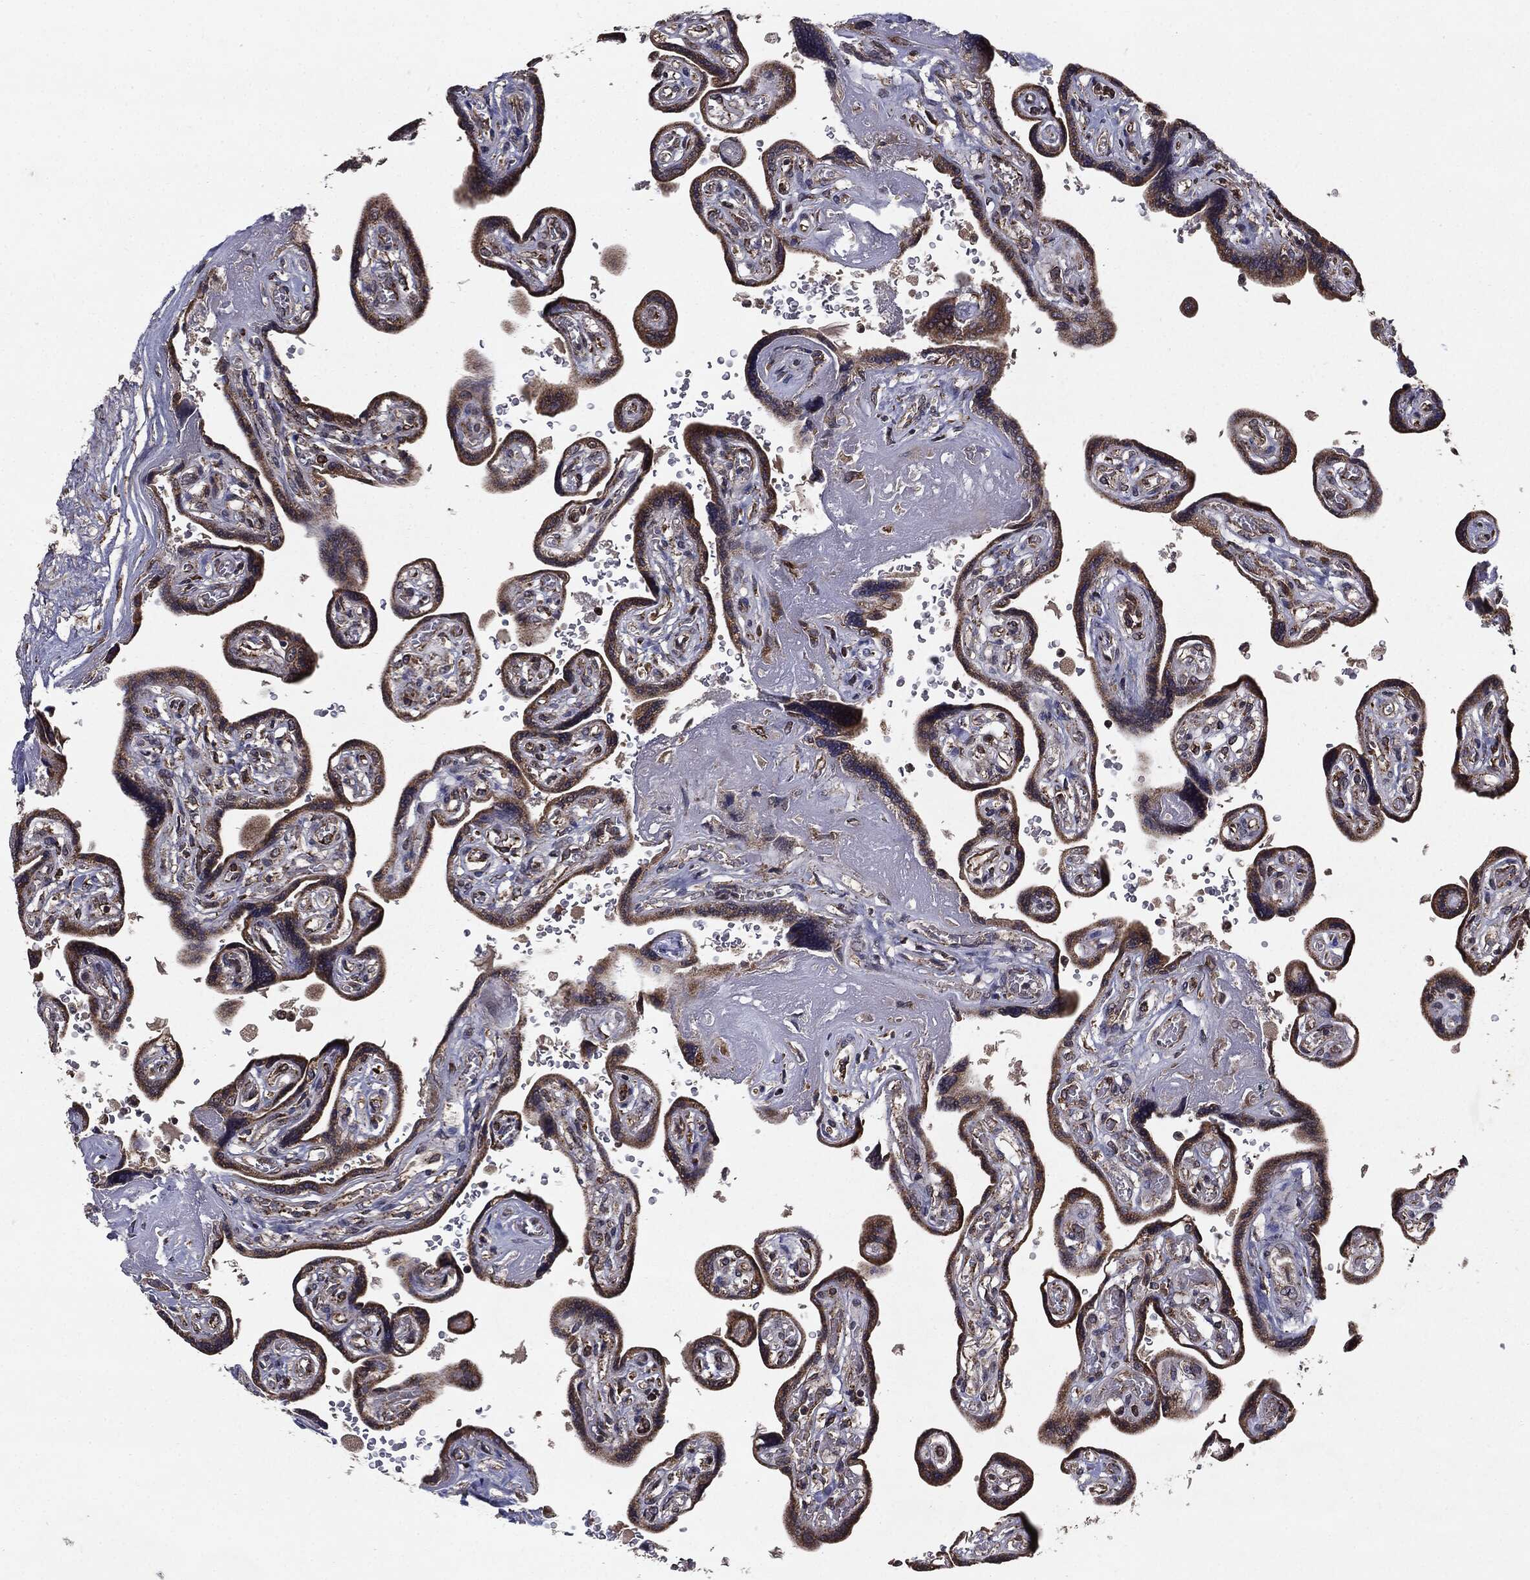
{"staining": {"intensity": "moderate", "quantity": ">75%", "location": "cytoplasmic/membranous"}, "tissue": "placenta", "cell_type": "Decidual cells", "image_type": "normal", "snomed": [{"axis": "morphology", "description": "Normal tissue, NOS"}, {"axis": "topography", "description": "Placenta"}], "caption": "Brown immunohistochemical staining in unremarkable placenta shows moderate cytoplasmic/membranous positivity in approximately >75% of decidual cells.", "gene": "HDAC5", "patient": {"sex": "female", "age": 32}}